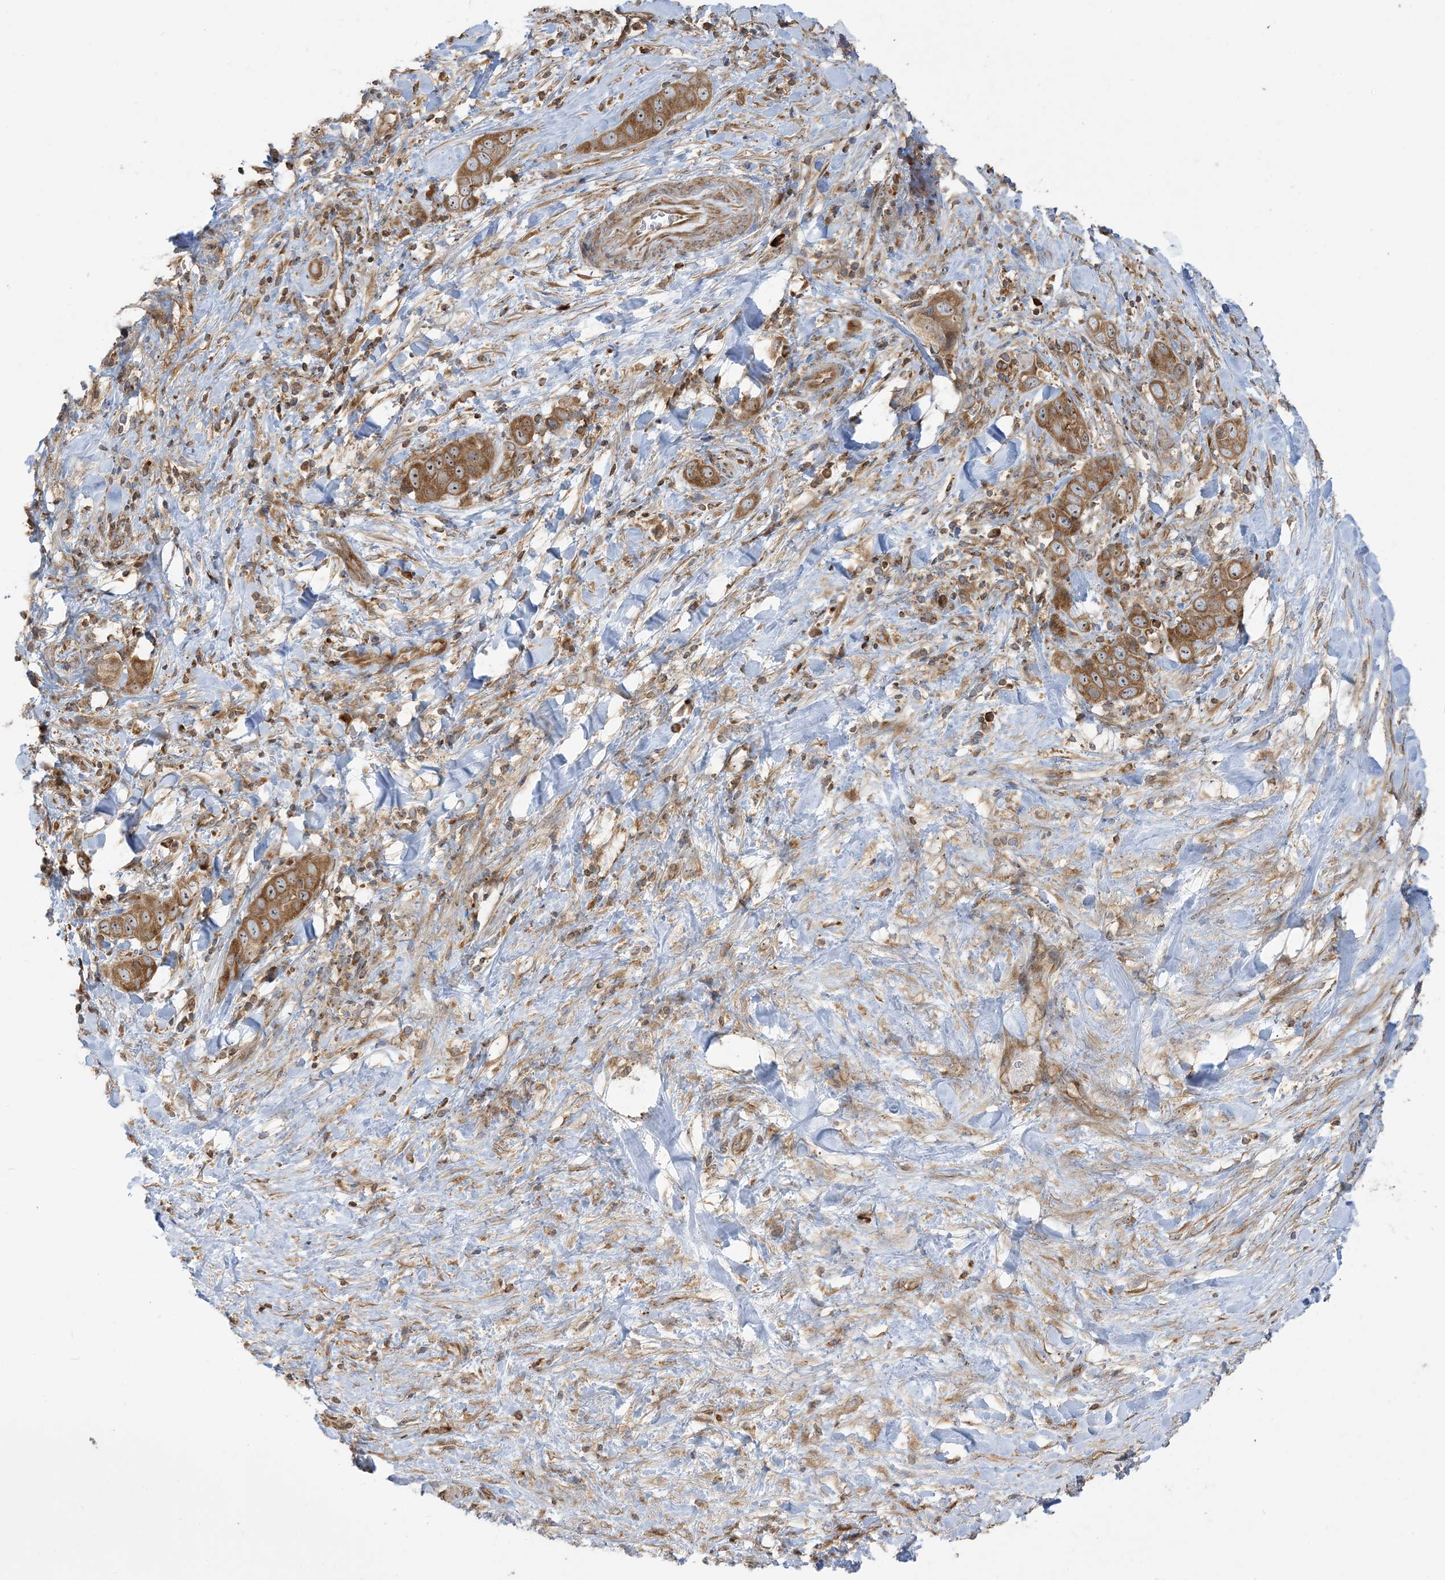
{"staining": {"intensity": "moderate", "quantity": ">75%", "location": "cytoplasmic/membranous,nuclear"}, "tissue": "liver cancer", "cell_type": "Tumor cells", "image_type": "cancer", "snomed": [{"axis": "morphology", "description": "Cholangiocarcinoma"}, {"axis": "topography", "description": "Liver"}], "caption": "Brown immunohistochemical staining in liver cholangiocarcinoma displays moderate cytoplasmic/membranous and nuclear expression in about >75% of tumor cells.", "gene": "SRP72", "patient": {"sex": "female", "age": 52}}